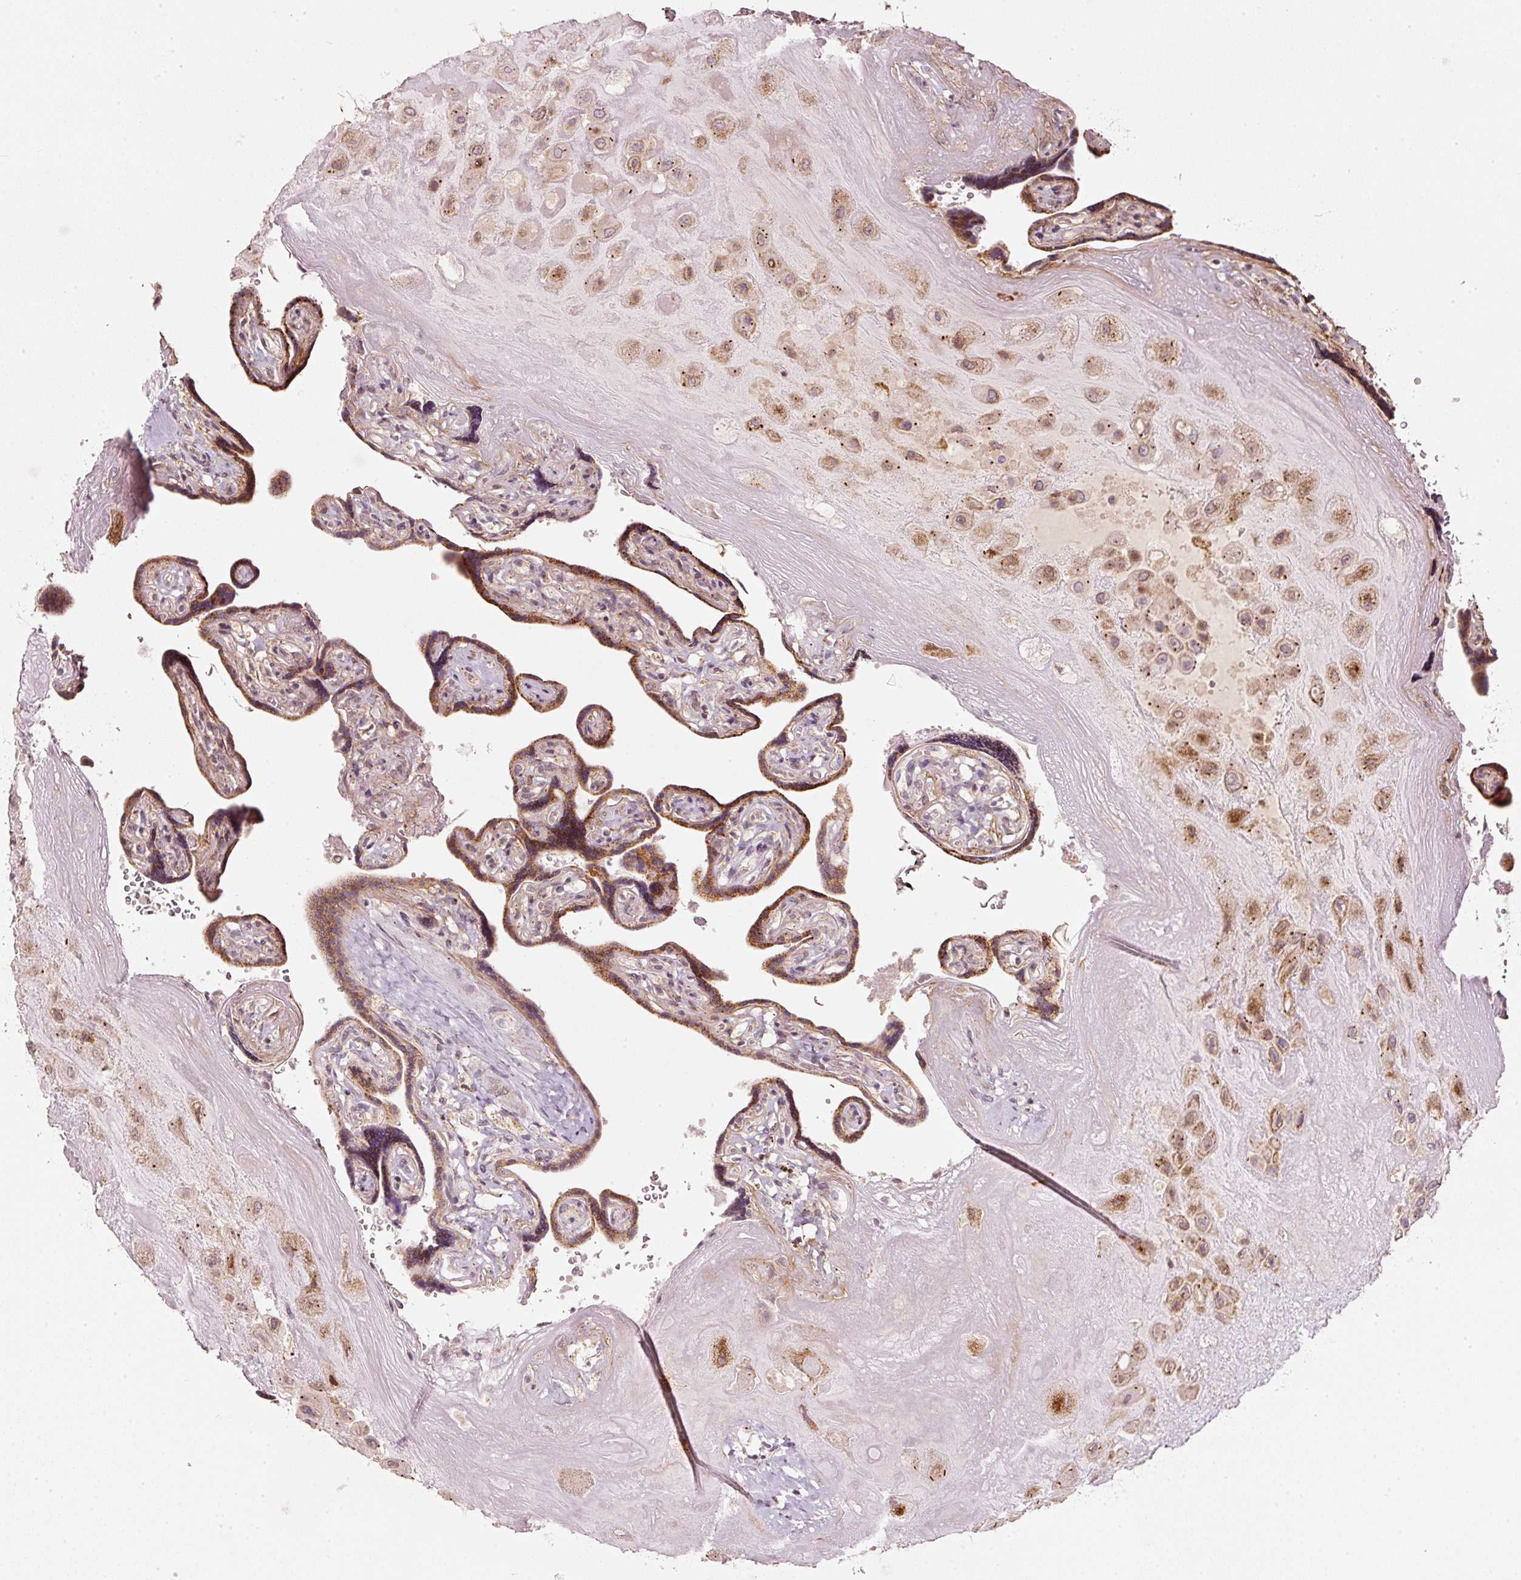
{"staining": {"intensity": "moderate", "quantity": "25%-75%", "location": "cytoplasmic/membranous"}, "tissue": "placenta", "cell_type": "Decidual cells", "image_type": "normal", "snomed": [{"axis": "morphology", "description": "Normal tissue, NOS"}, {"axis": "topography", "description": "Placenta"}], "caption": "Immunohistochemistry (IHC) of unremarkable human placenta reveals medium levels of moderate cytoplasmic/membranous staining in approximately 25%-75% of decidual cells.", "gene": "TOB2", "patient": {"sex": "female", "age": 32}}